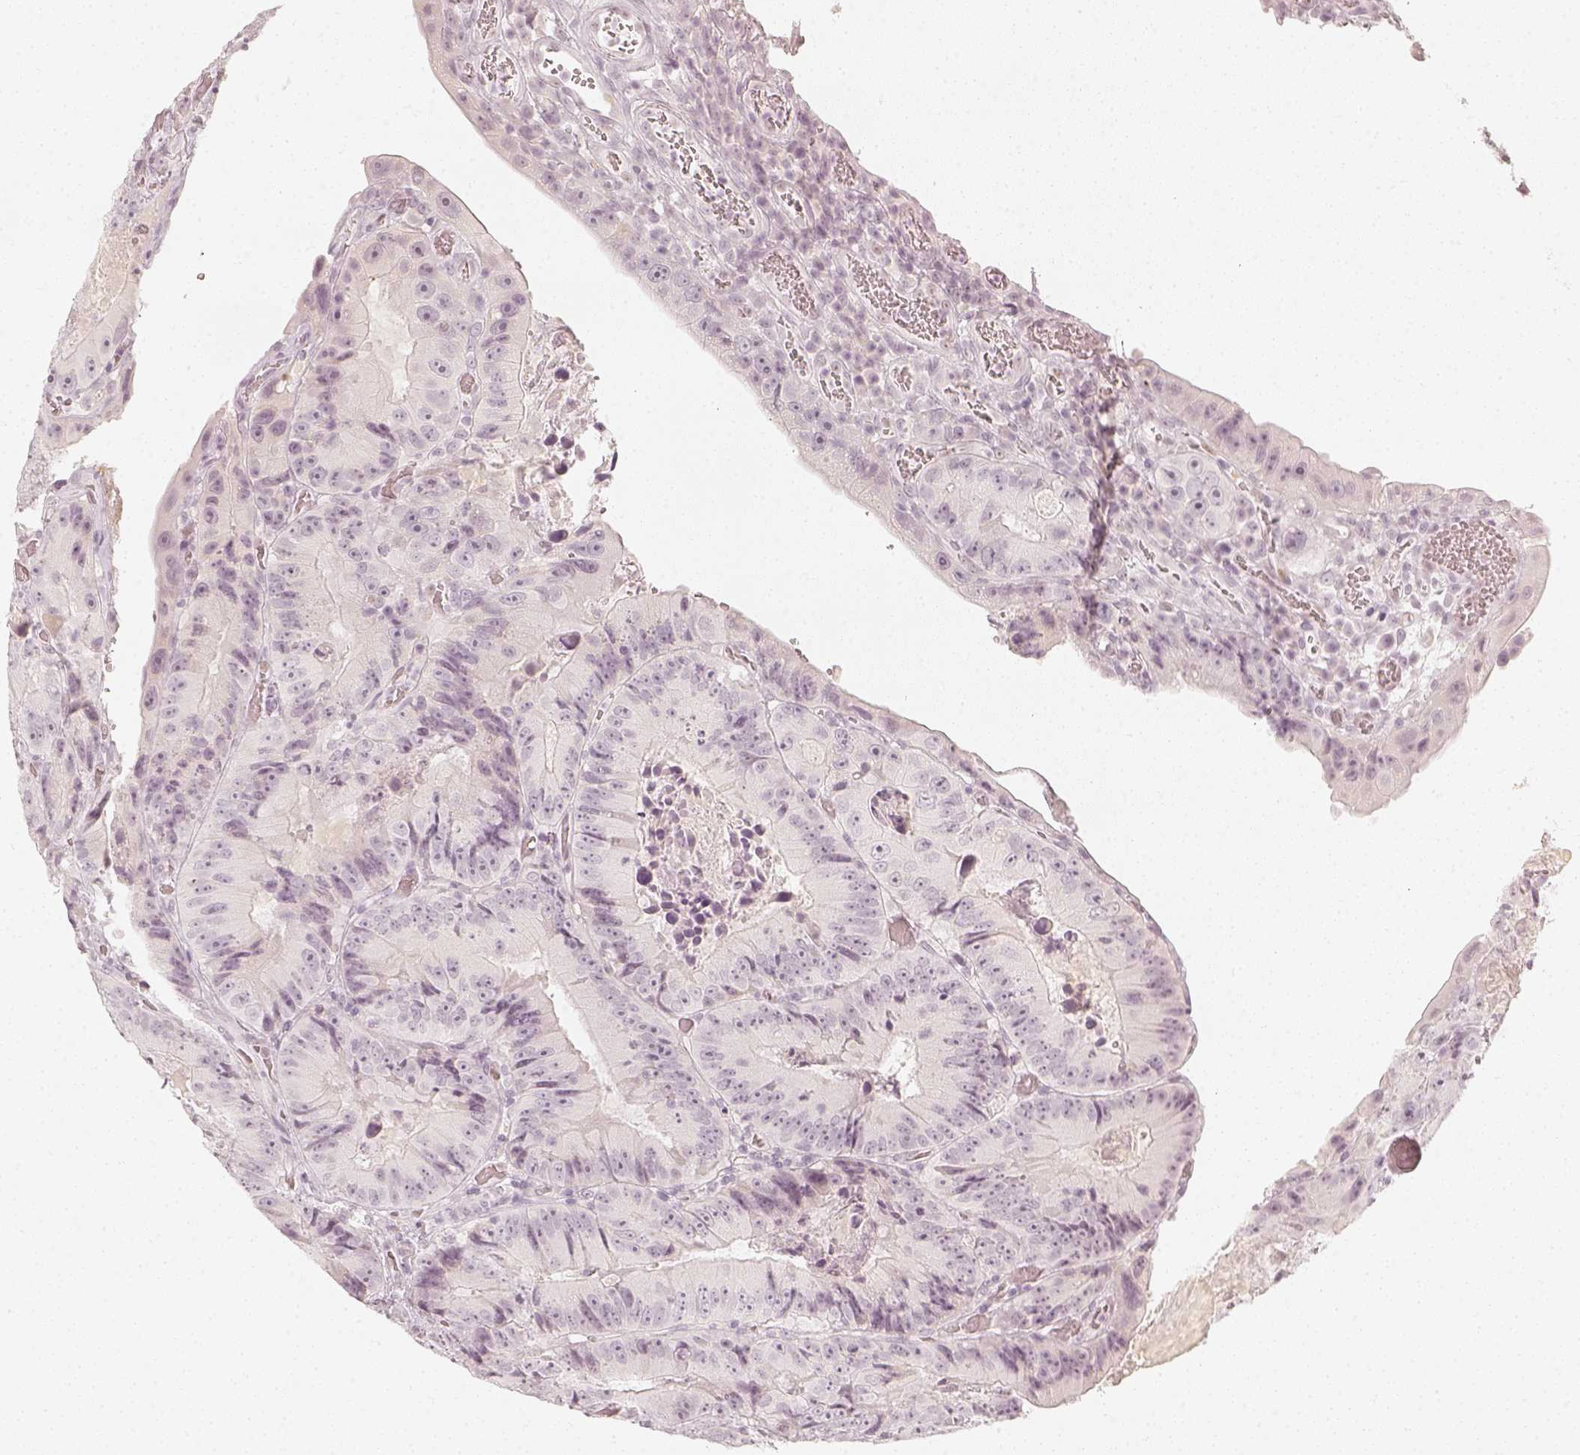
{"staining": {"intensity": "negative", "quantity": "none", "location": "none"}, "tissue": "colorectal cancer", "cell_type": "Tumor cells", "image_type": "cancer", "snomed": [{"axis": "morphology", "description": "Adenocarcinoma, NOS"}, {"axis": "topography", "description": "Colon"}], "caption": "This histopathology image is of colorectal adenocarcinoma stained with immunohistochemistry (IHC) to label a protein in brown with the nuclei are counter-stained blue. There is no positivity in tumor cells. The staining is performed using DAB (3,3'-diaminobenzidine) brown chromogen with nuclei counter-stained in using hematoxylin.", "gene": "KRTAP2-1", "patient": {"sex": "female", "age": 86}}